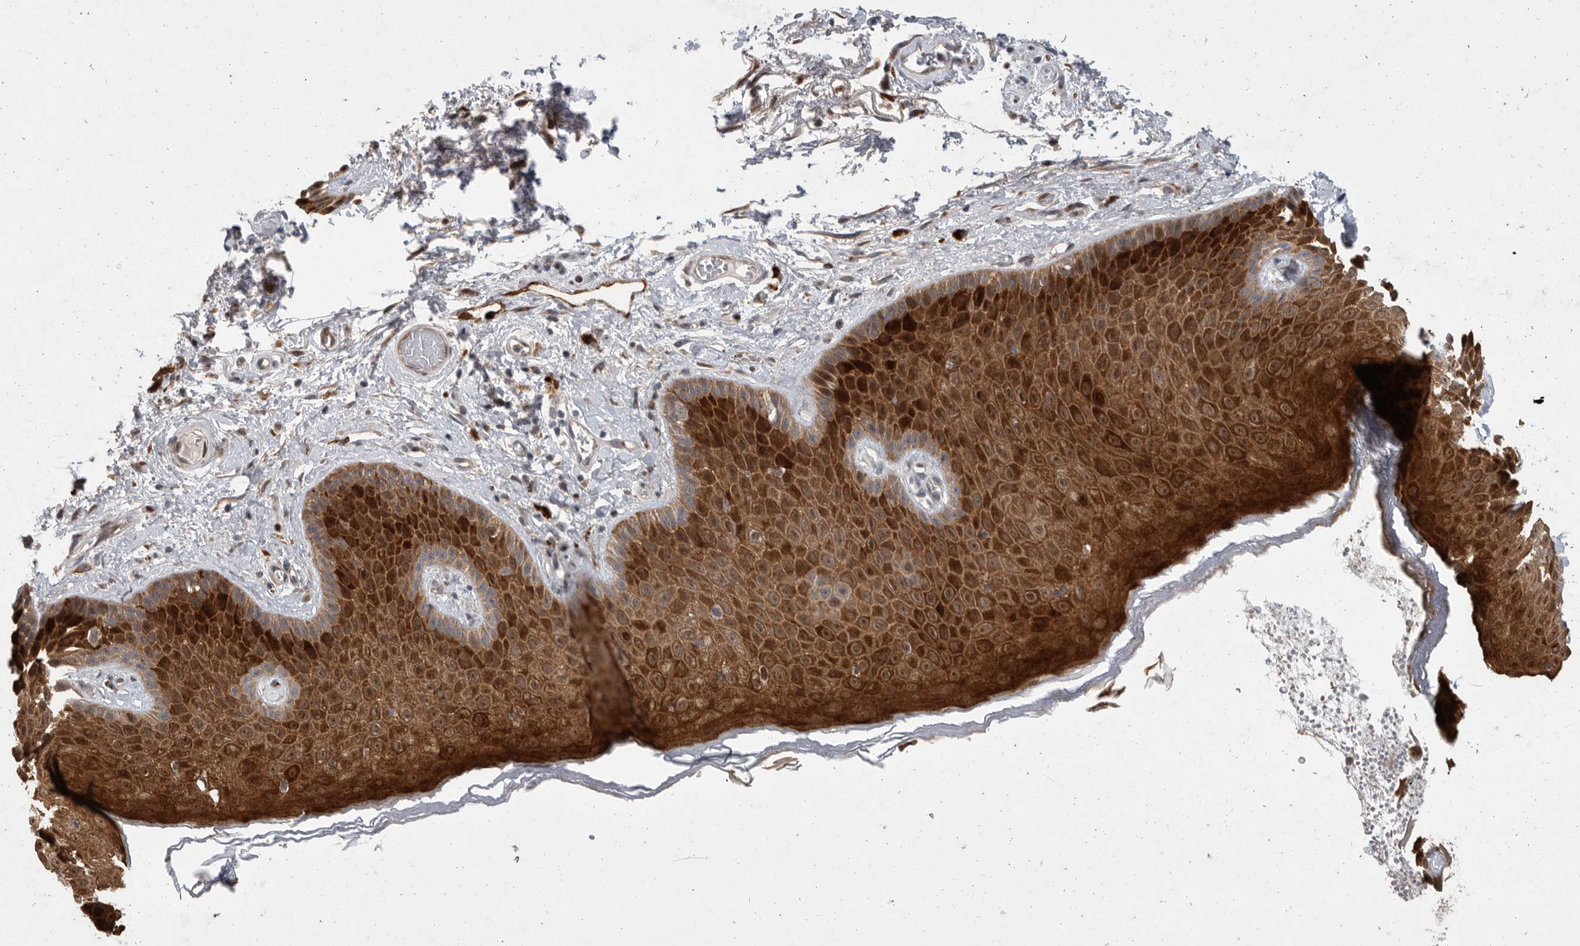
{"staining": {"intensity": "strong", "quantity": ">75%", "location": "cytoplasmic/membranous"}, "tissue": "skin", "cell_type": "Epidermal cells", "image_type": "normal", "snomed": [{"axis": "morphology", "description": "Normal tissue, NOS"}, {"axis": "topography", "description": "Anal"}], "caption": "A brown stain labels strong cytoplasmic/membranous staining of a protein in epidermal cells of normal skin.", "gene": "MPDZ", "patient": {"sex": "male", "age": 74}}